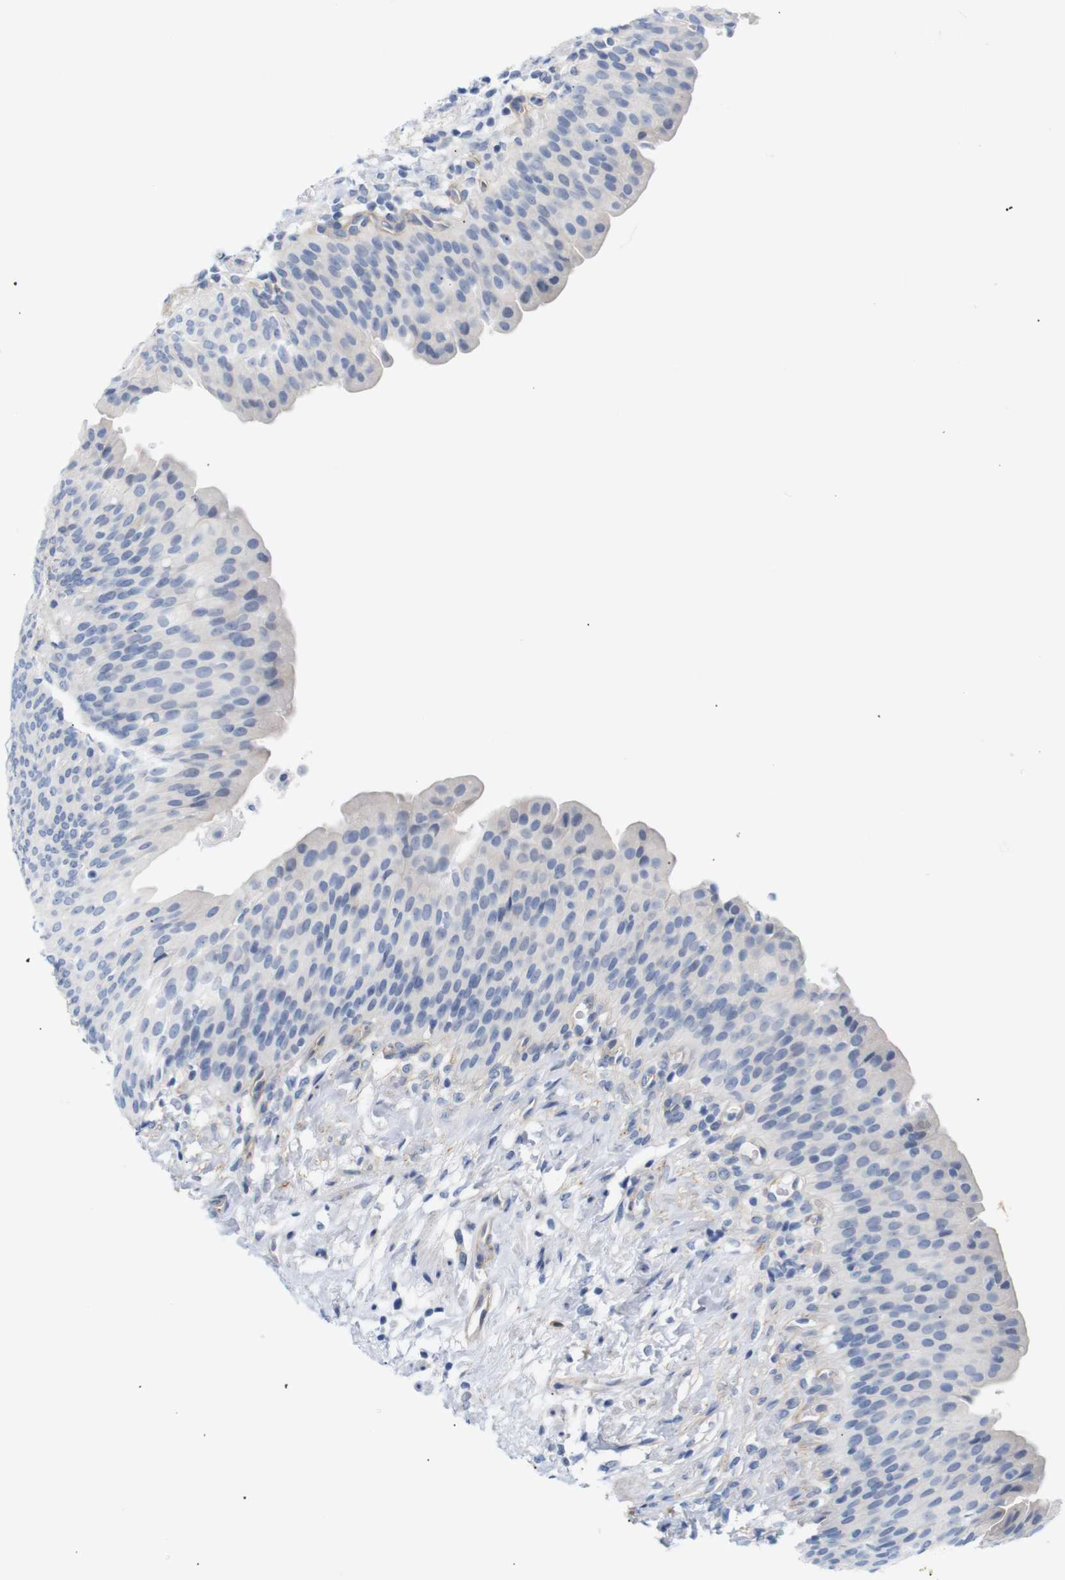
{"staining": {"intensity": "negative", "quantity": "none", "location": "none"}, "tissue": "urinary bladder", "cell_type": "Urothelial cells", "image_type": "normal", "snomed": [{"axis": "morphology", "description": "Normal tissue, NOS"}, {"axis": "topography", "description": "Urinary bladder"}], "caption": "A high-resolution micrograph shows immunohistochemistry (IHC) staining of unremarkable urinary bladder, which reveals no significant positivity in urothelial cells. Brightfield microscopy of immunohistochemistry stained with DAB (brown) and hematoxylin (blue), captured at high magnification.", "gene": "STMN3", "patient": {"sex": "female", "age": 79}}